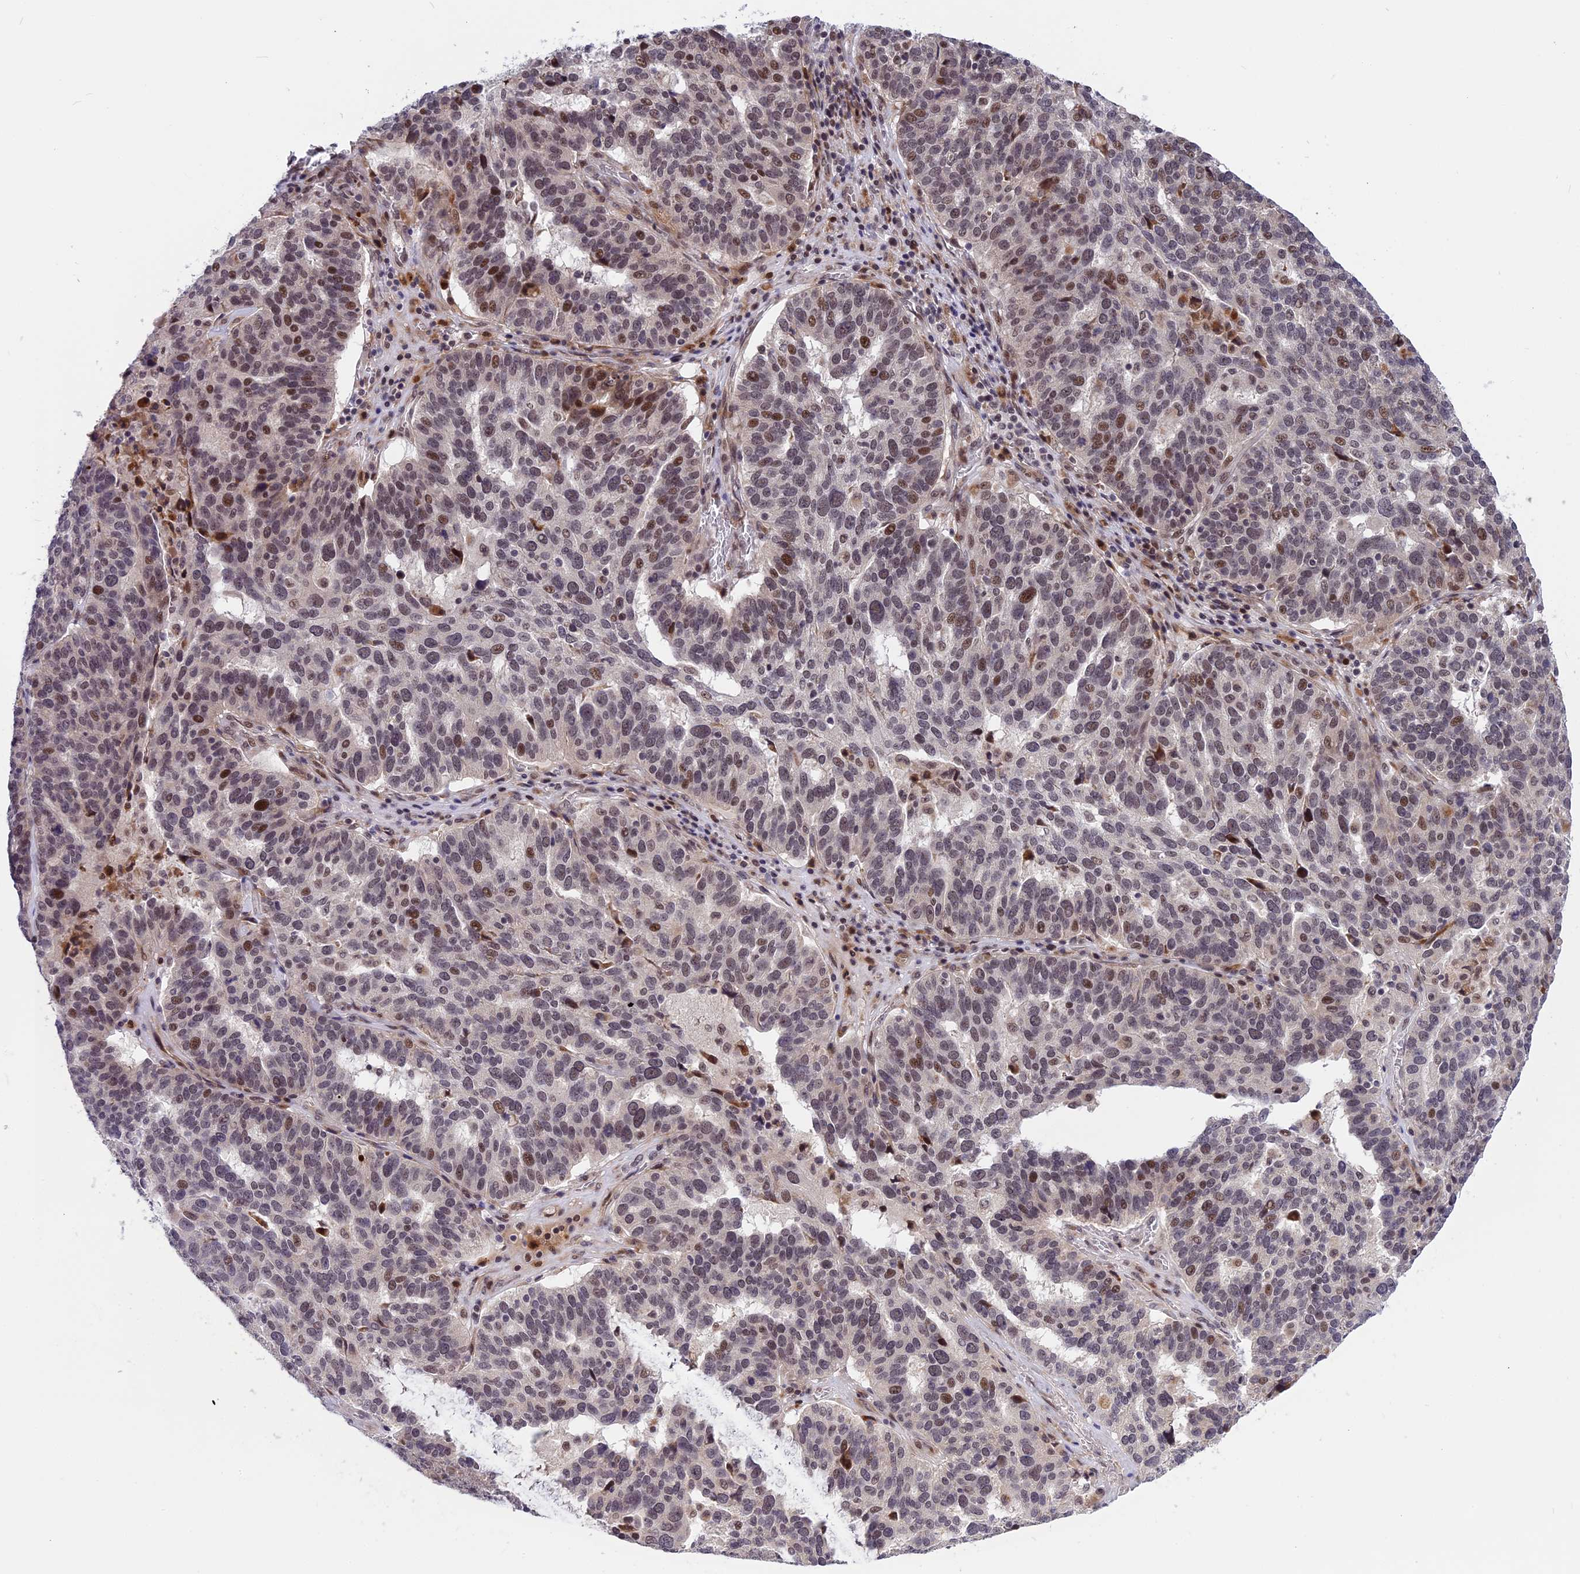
{"staining": {"intensity": "moderate", "quantity": "<25%", "location": "nuclear"}, "tissue": "ovarian cancer", "cell_type": "Tumor cells", "image_type": "cancer", "snomed": [{"axis": "morphology", "description": "Cystadenocarcinoma, serous, NOS"}, {"axis": "topography", "description": "Ovary"}], "caption": "This is a histology image of immunohistochemistry staining of serous cystadenocarcinoma (ovarian), which shows moderate staining in the nuclear of tumor cells.", "gene": "POLR2C", "patient": {"sex": "female", "age": 59}}